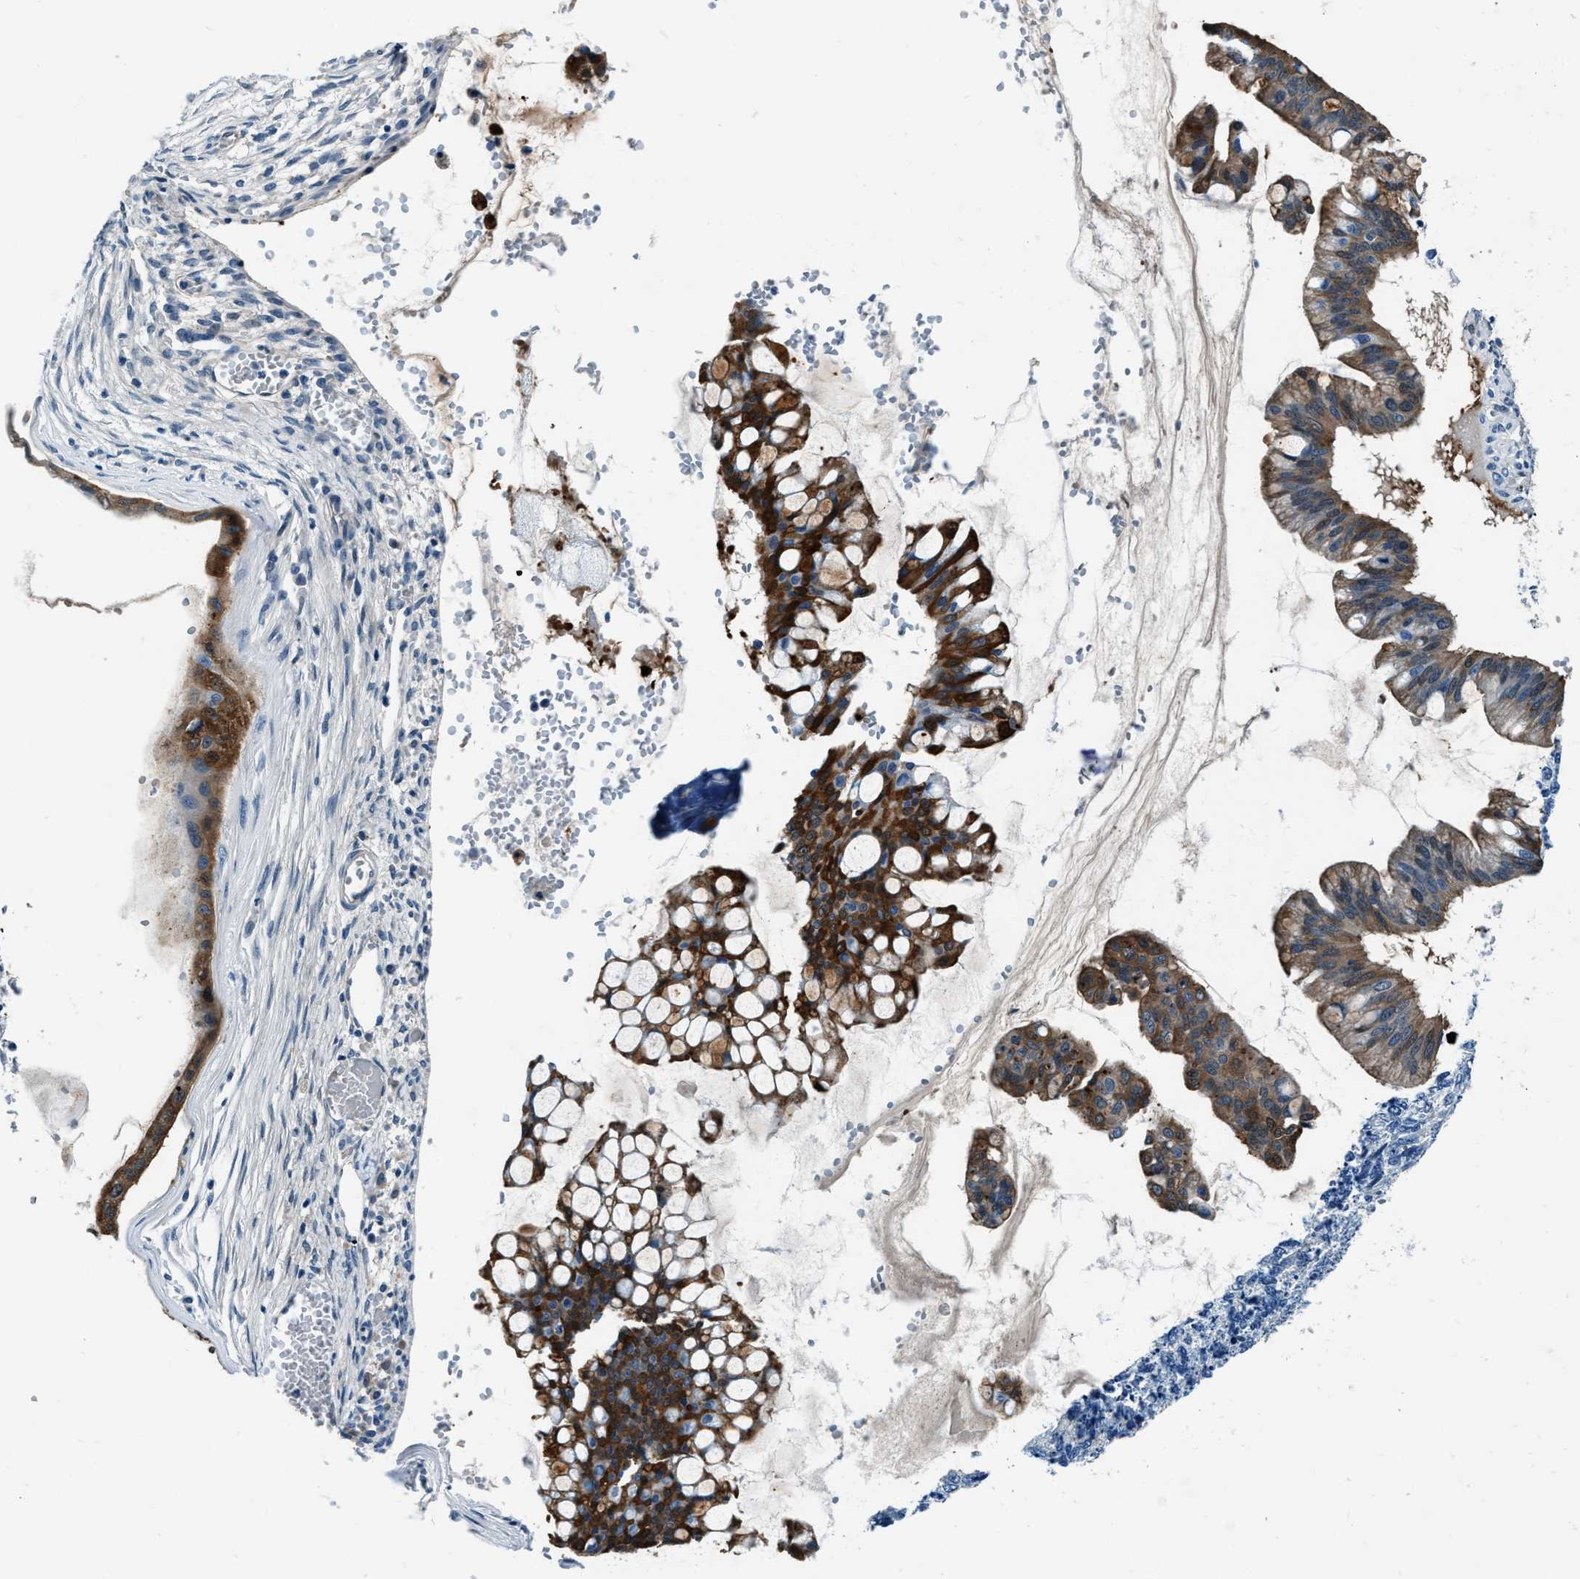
{"staining": {"intensity": "moderate", "quantity": ">75%", "location": "cytoplasmic/membranous"}, "tissue": "ovarian cancer", "cell_type": "Tumor cells", "image_type": "cancer", "snomed": [{"axis": "morphology", "description": "Cystadenocarcinoma, mucinous, NOS"}, {"axis": "topography", "description": "Ovary"}], "caption": "Mucinous cystadenocarcinoma (ovarian) was stained to show a protein in brown. There is medium levels of moderate cytoplasmic/membranous expression in approximately >75% of tumor cells. Using DAB (brown) and hematoxylin (blue) stains, captured at high magnification using brightfield microscopy.", "gene": "PTPDC1", "patient": {"sex": "female", "age": 73}}